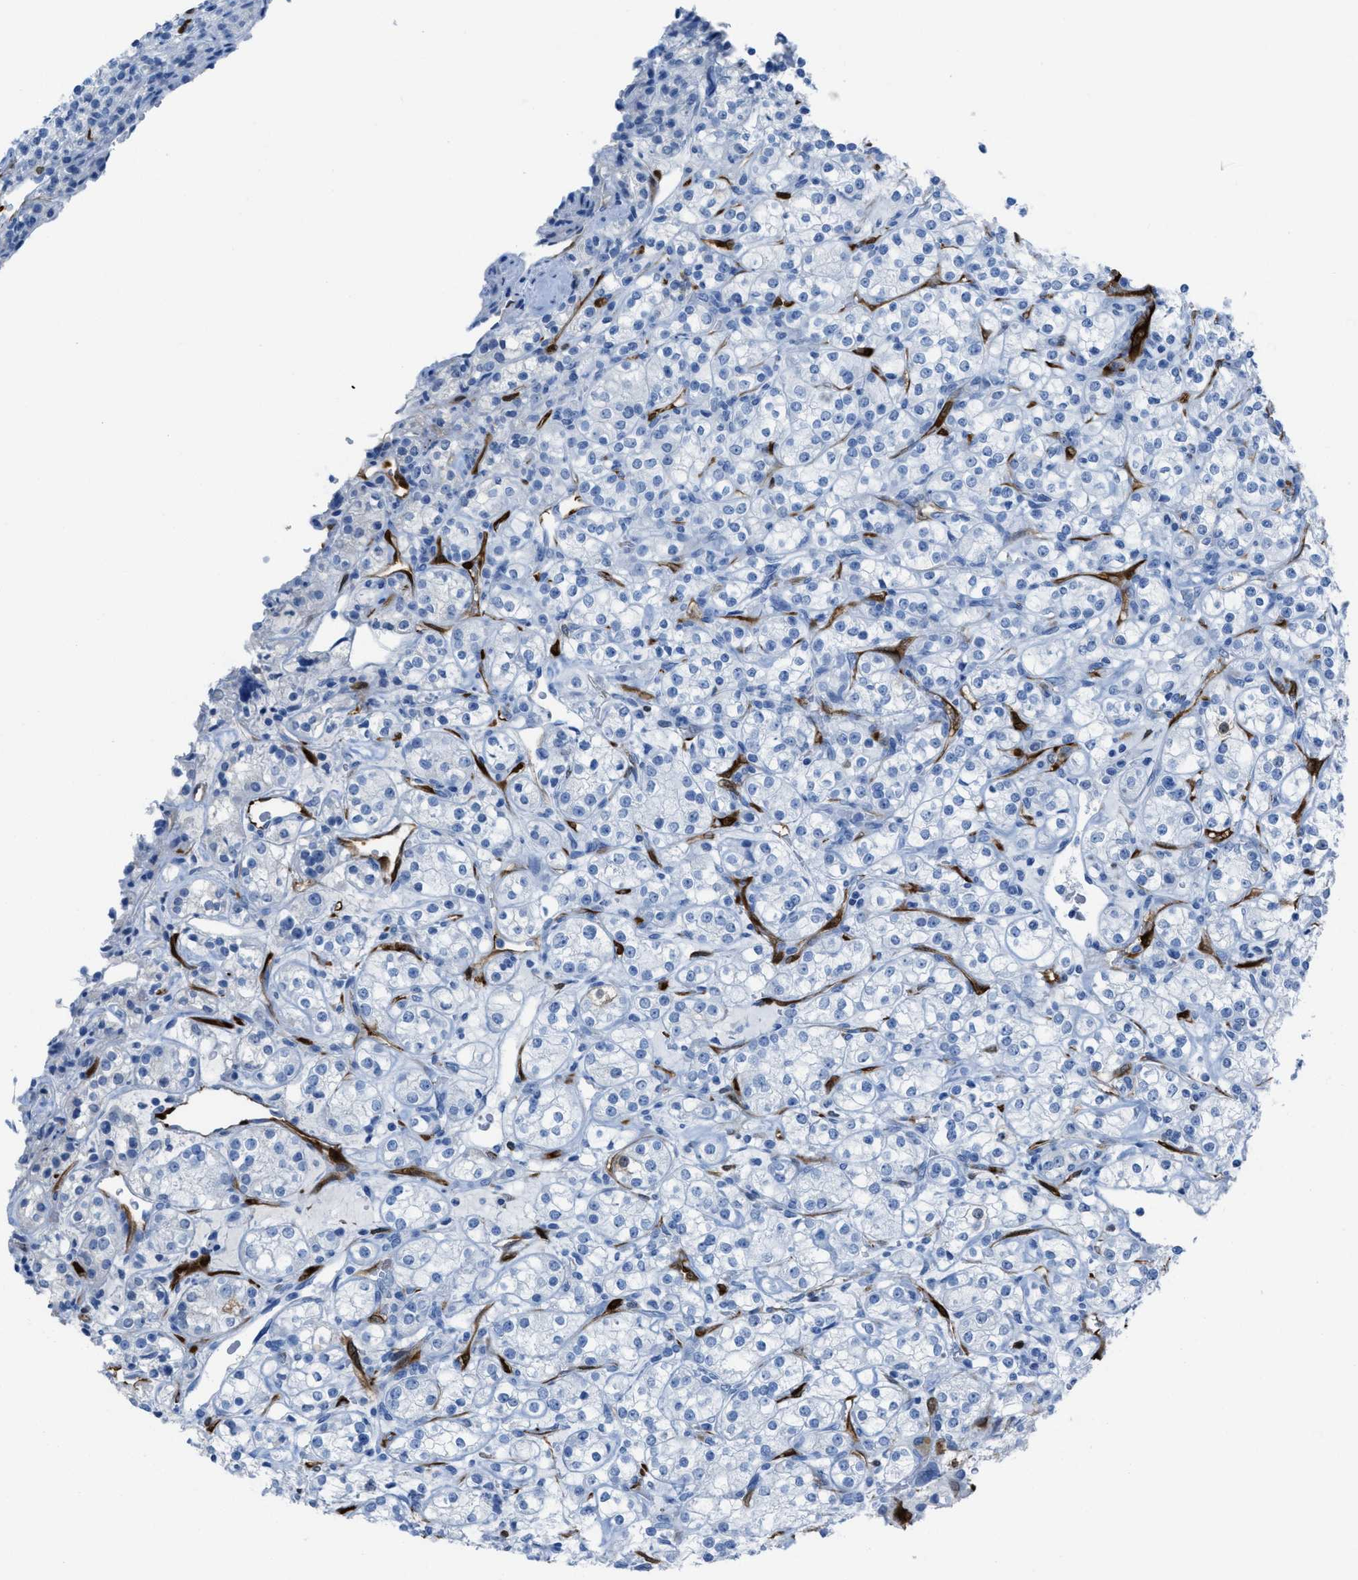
{"staining": {"intensity": "negative", "quantity": "none", "location": "none"}, "tissue": "renal cancer", "cell_type": "Tumor cells", "image_type": "cancer", "snomed": [{"axis": "morphology", "description": "Adenocarcinoma, NOS"}, {"axis": "topography", "description": "Kidney"}], "caption": "A photomicrograph of human renal adenocarcinoma is negative for staining in tumor cells.", "gene": "CDKN2A", "patient": {"sex": "male", "age": 77}}